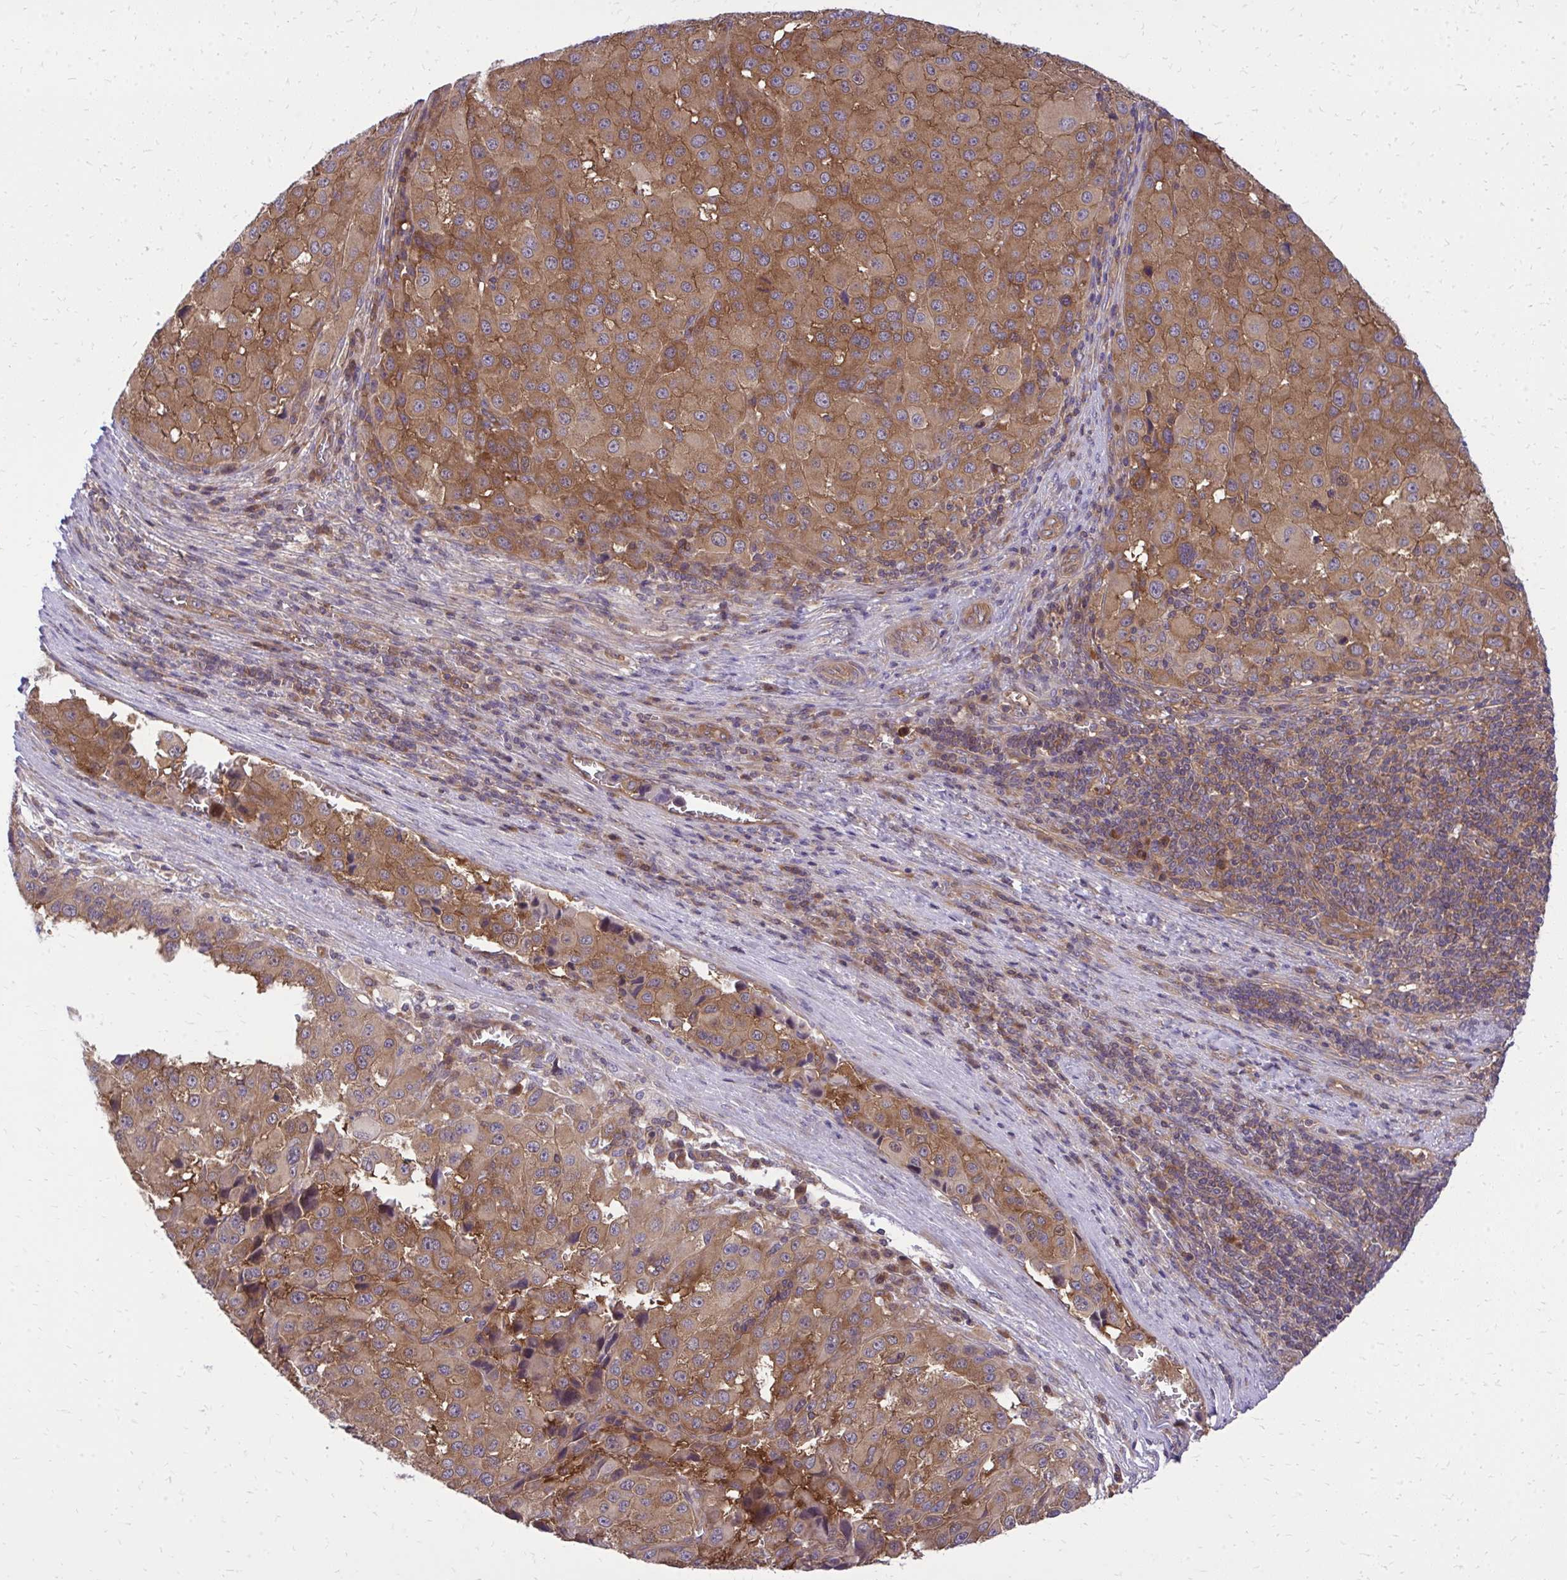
{"staining": {"intensity": "moderate", "quantity": ">75%", "location": "cytoplasmic/membranous"}, "tissue": "melanoma", "cell_type": "Tumor cells", "image_type": "cancer", "snomed": [{"axis": "morphology", "description": "Malignant melanoma, Metastatic site"}, {"axis": "topography", "description": "Lymph node"}], "caption": "Protein staining of melanoma tissue exhibits moderate cytoplasmic/membranous staining in about >75% of tumor cells. (brown staining indicates protein expression, while blue staining denotes nuclei).", "gene": "PPP5C", "patient": {"sex": "female", "age": 65}}